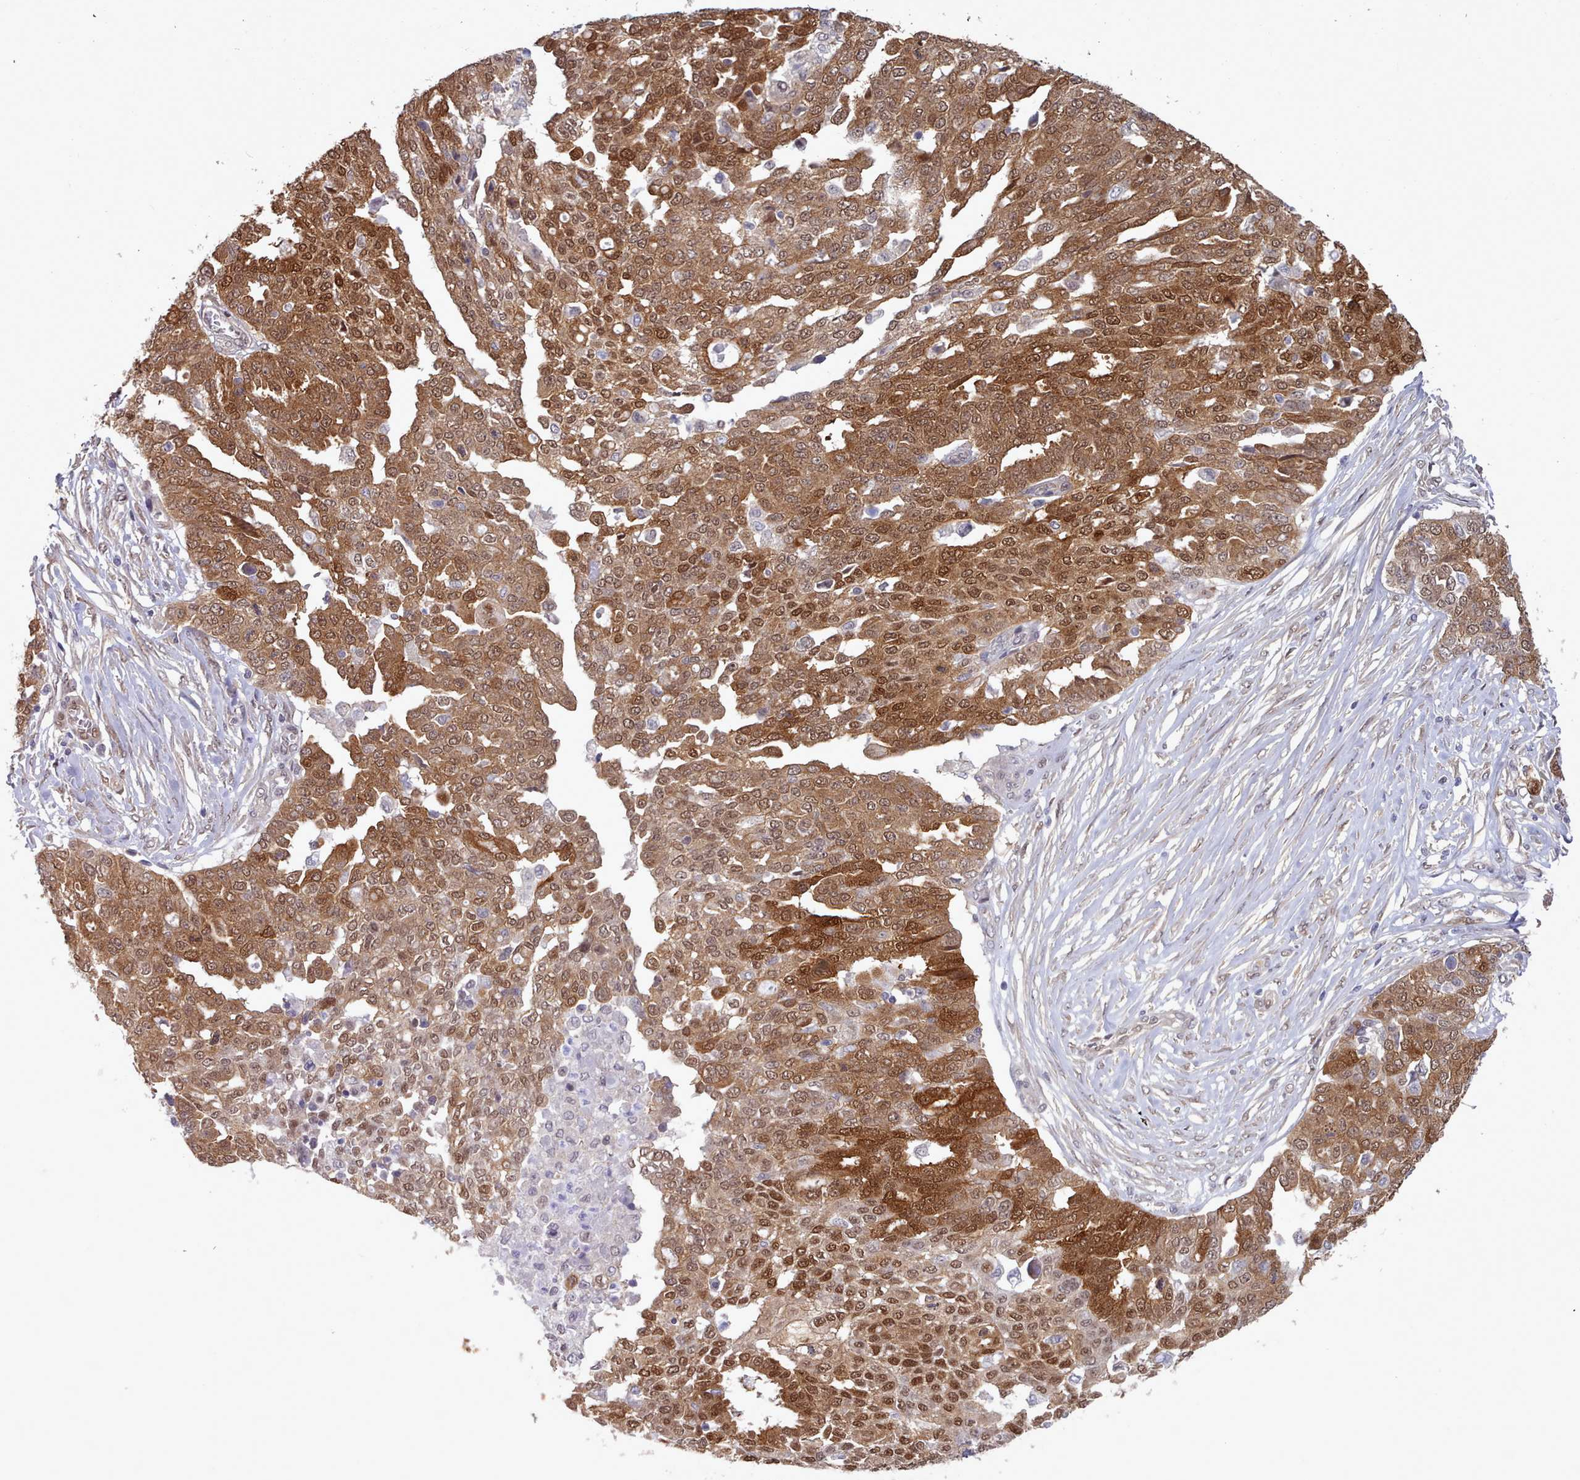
{"staining": {"intensity": "strong", "quantity": ">75%", "location": "cytoplasmic/membranous,nuclear"}, "tissue": "ovarian cancer", "cell_type": "Tumor cells", "image_type": "cancer", "snomed": [{"axis": "morphology", "description": "Cystadenocarcinoma, serous, NOS"}, {"axis": "topography", "description": "Soft tissue"}, {"axis": "topography", "description": "Ovary"}], "caption": "Protein expression analysis of ovarian cancer demonstrates strong cytoplasmic/membranous and nuclear staining in approximately >75% of tumor cells.", "gene": "CES3", "patient": {"sex": "female", "age": 57}}